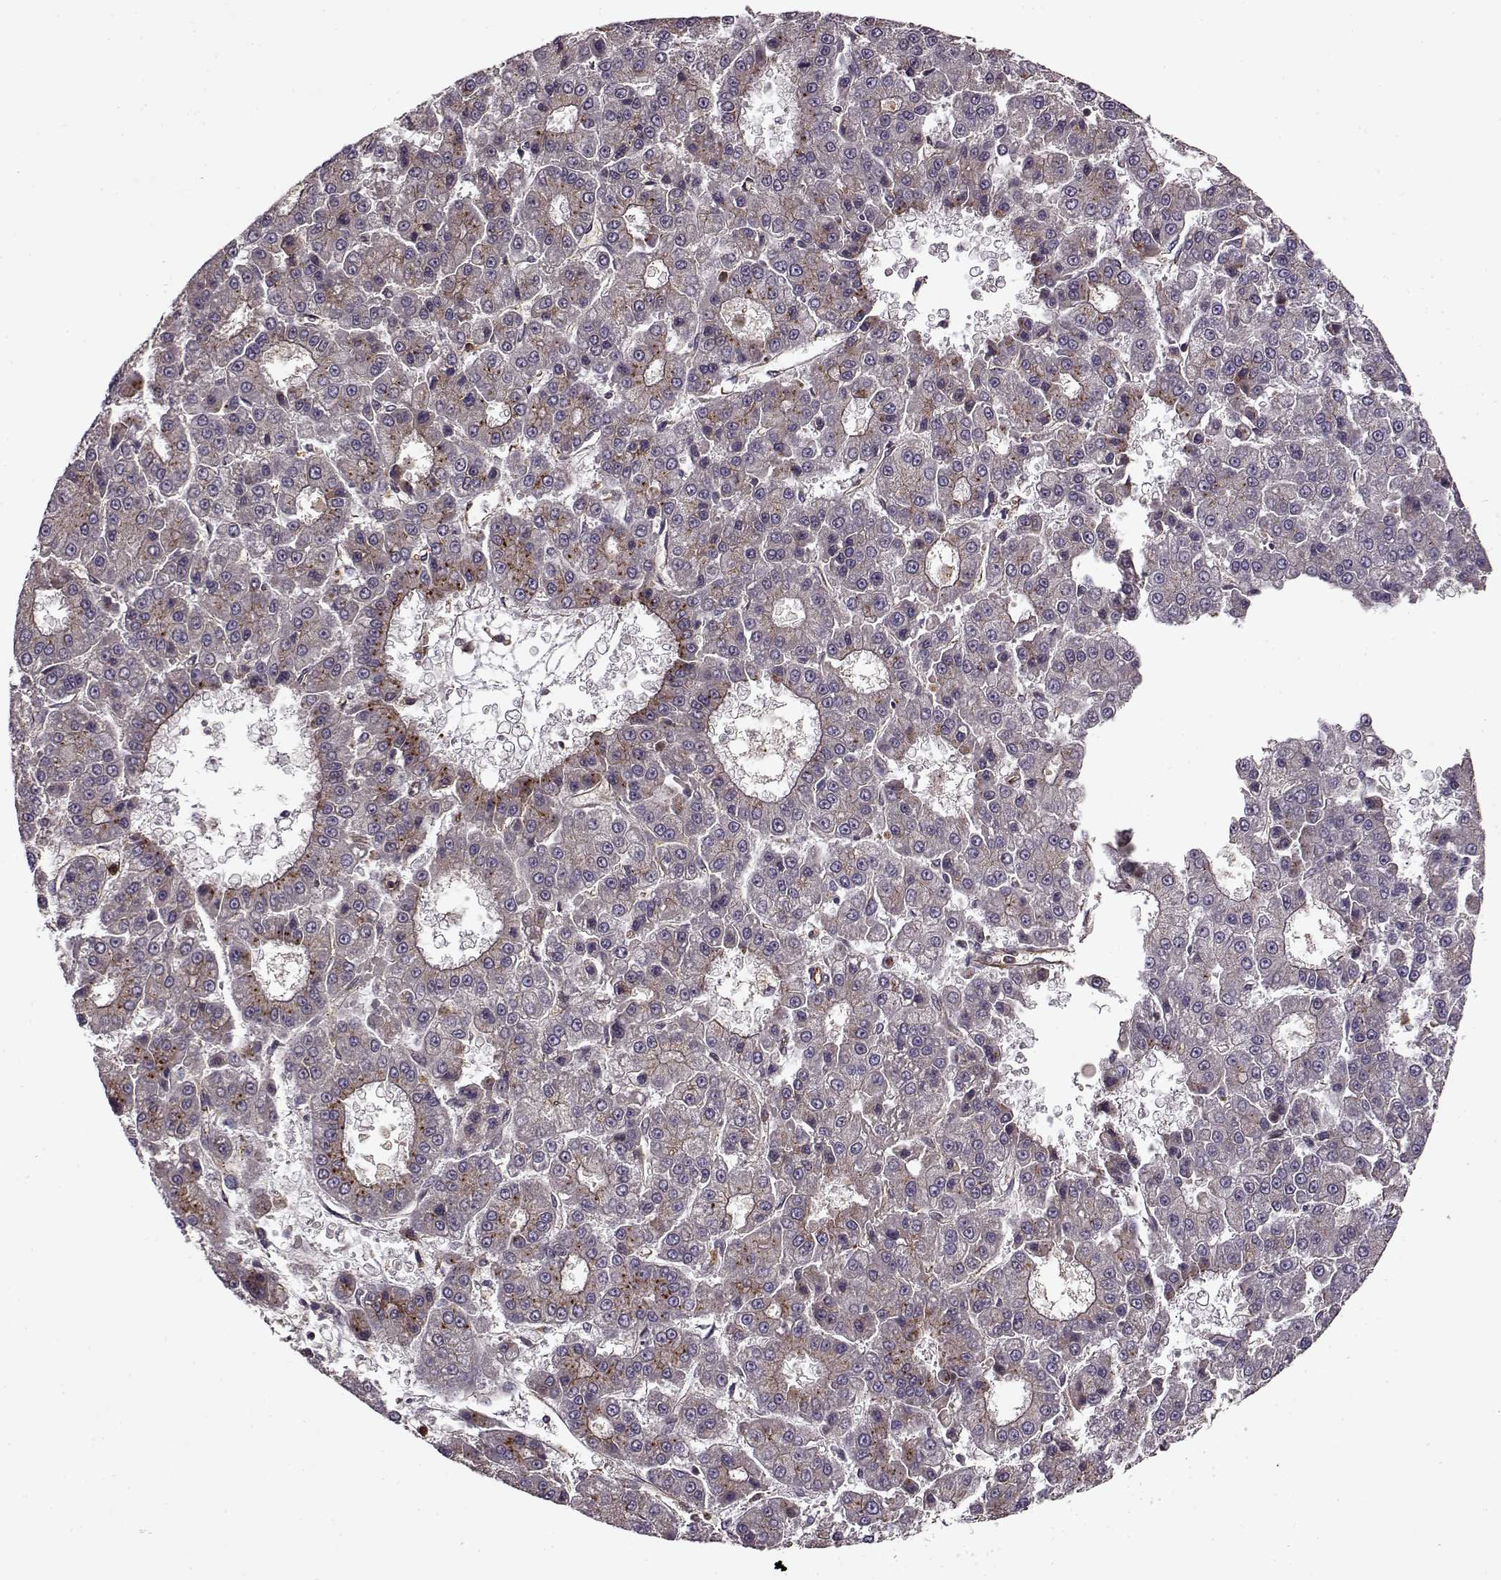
{"staining": {"intensity": "weak", "quantity": "<25%", "location": "cytoplasmic/membranous"}, "tissue": "liver cancer", "cell_type": "Tumor cells", "image_type": "cancer", "snomed": [{"axis": "morphology", "description": "Carcinoma, Hepatocellular, NOS"}, {"axis": "topography", "description": "Liver"}], "caption": "Tumor cells show no significant expression in liver cancer.", "gene": "IFRD2", "patient": {"sex": "male", "age": 70}}